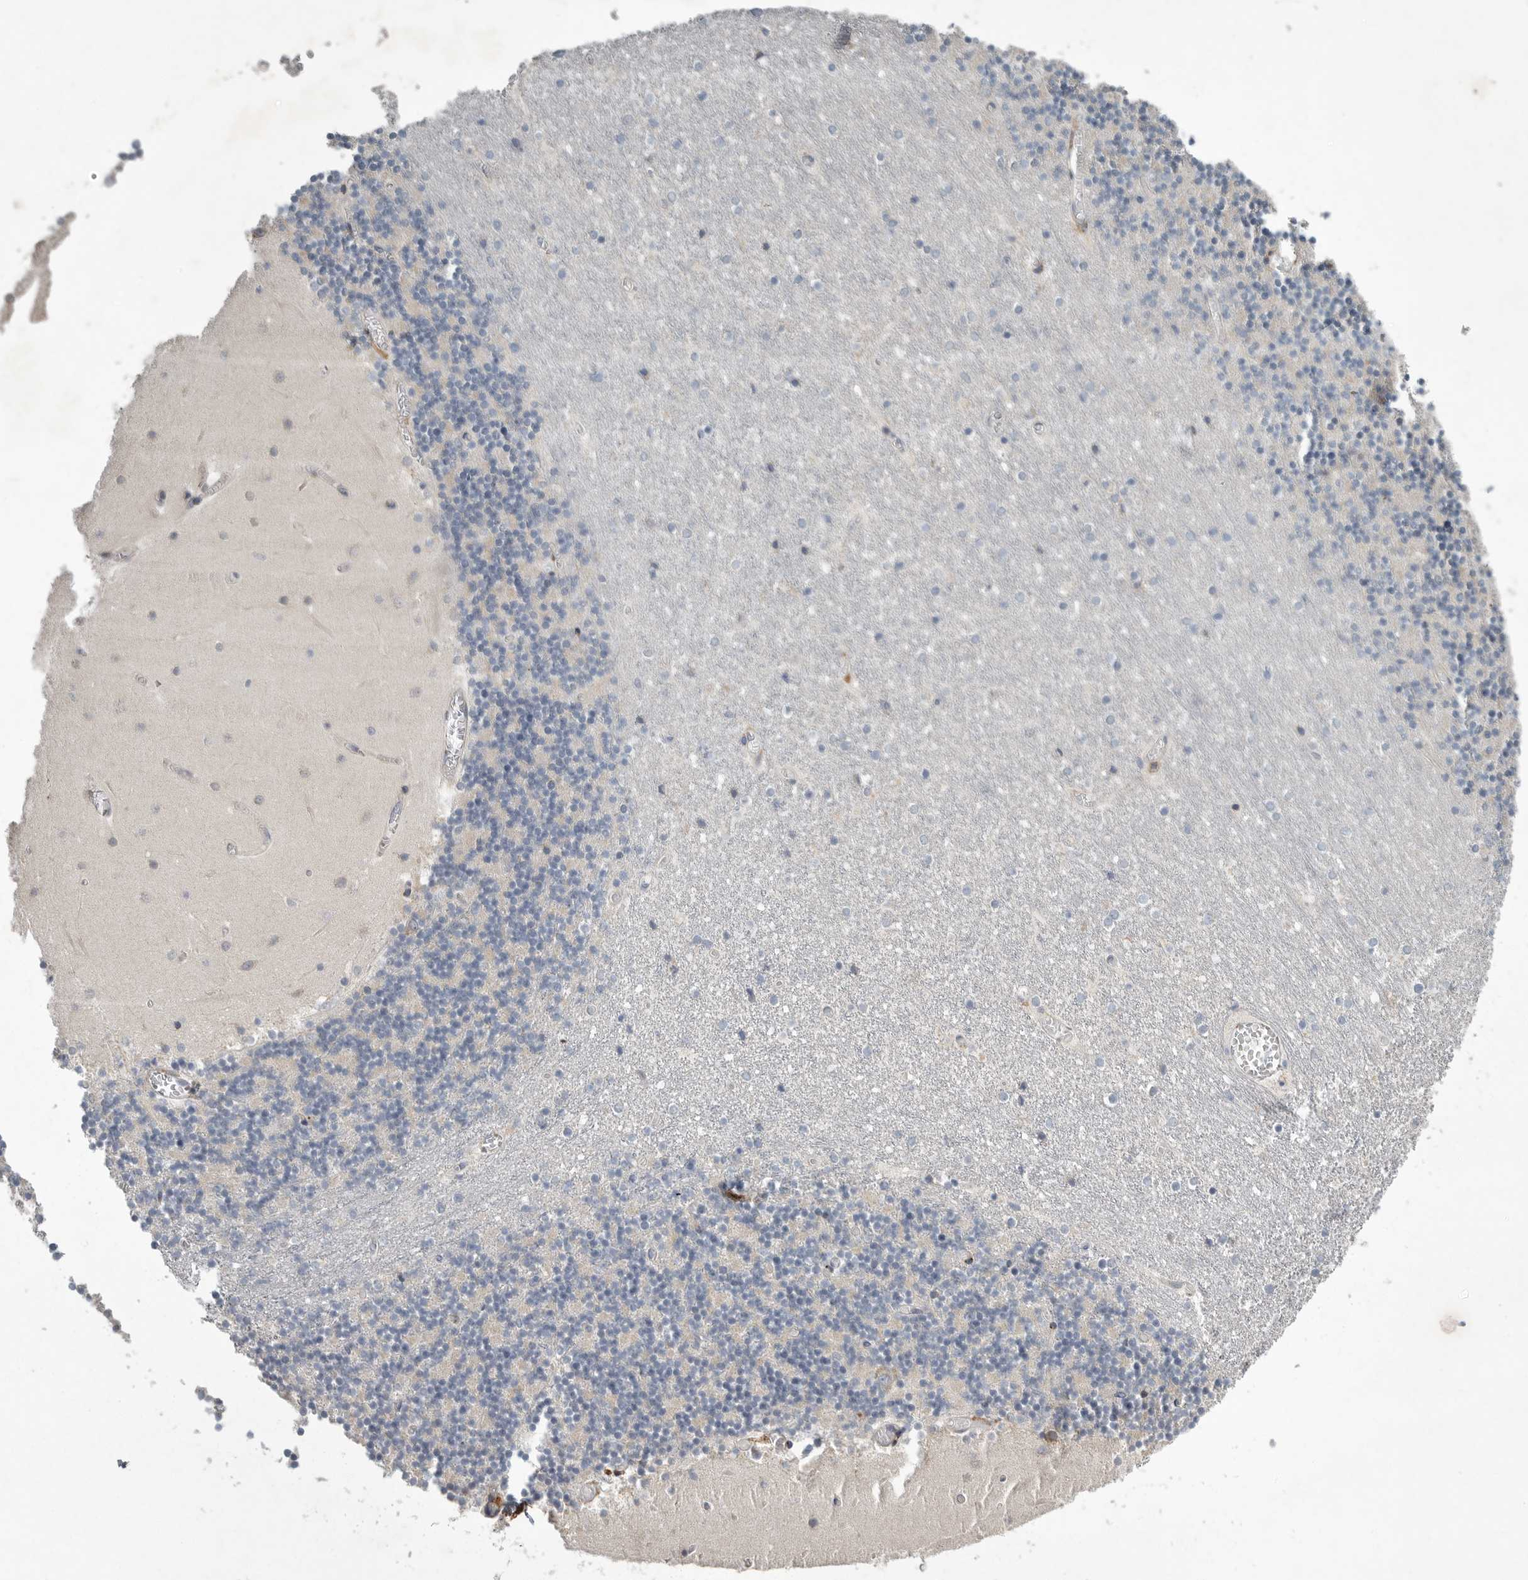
{"staining": {"intensity": "negative", "quantity": "none", "location": "none"}, "tissue": "cerebellum", "cell_type": "Cells in granular layer", "image_type": "normal", "snomed": [{"axis": "morphology", "description": "Normal tissue, NOS"}, {"axis": "topography", "description": "Cerebellum"}], "caption": "There is no significant positivity in cells in granular layer of cerebellum. Brightfield microscopy of immunohistochemistry stained with DAB (3,3'-diaminobenzidine) (brown) and hematoxylin (blue), captured at high magnification.", "gene": "MINPP1", "patient": {"sex": "female", "age": 28}}